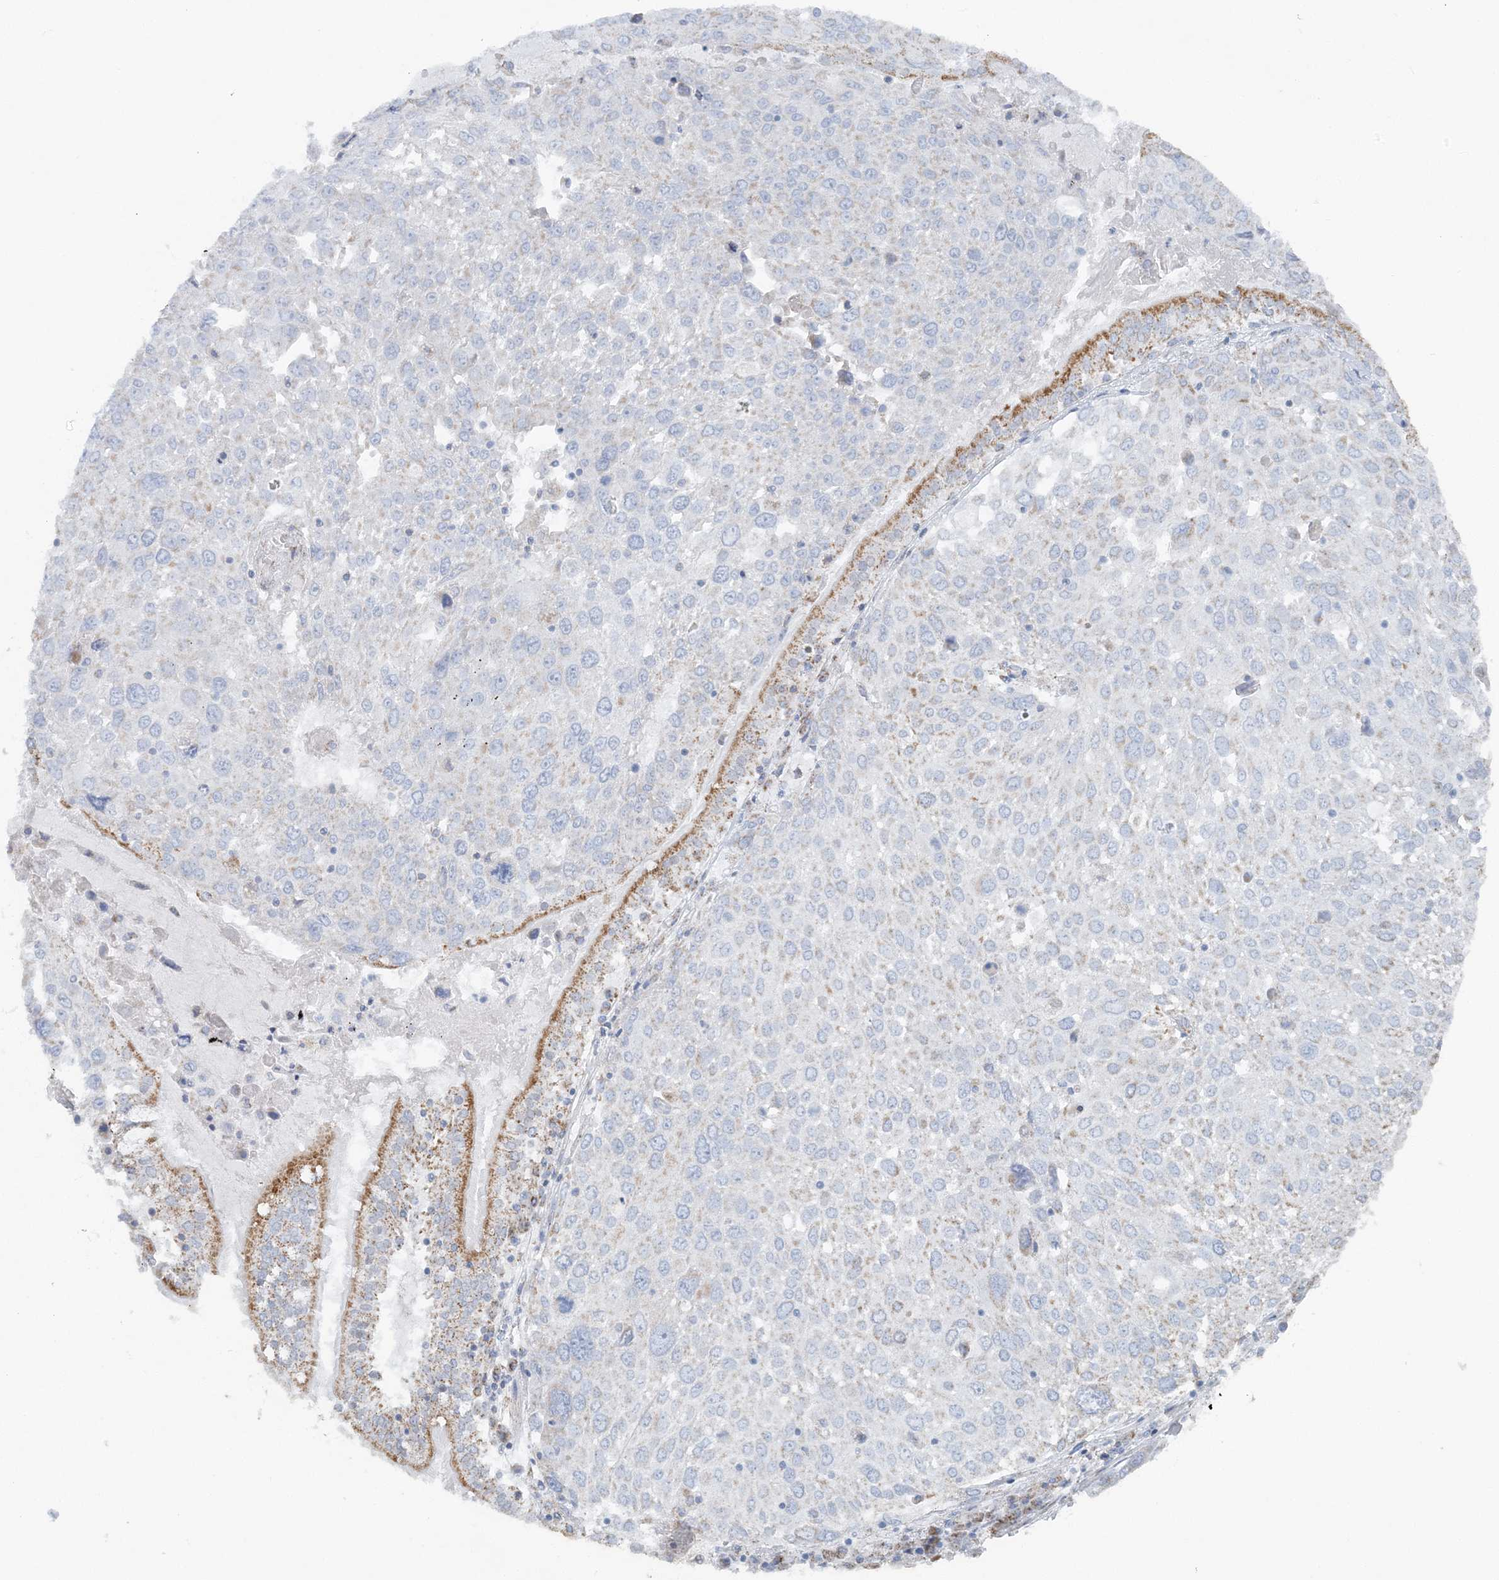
{"staining": {"intensity": "moderate", "quantity": "<25%", "location": "cytoplasmic/membranous"}, "tissue": "lung cancer", "cell_type": "Tumor cells", "image_type": "cancer", "snomed": [{"axis": "morphology", "description": "Squamous cell carcinoma, NOS"}, {"axis": "topography", "description": "Lung"}], "caption": "A brown stain shows moderate cytoplasmic/membranous positivity of a protein in lung cancer tumor cells.", "gene": "PCCB", "patient": {"sex": "male", "age": 65}}